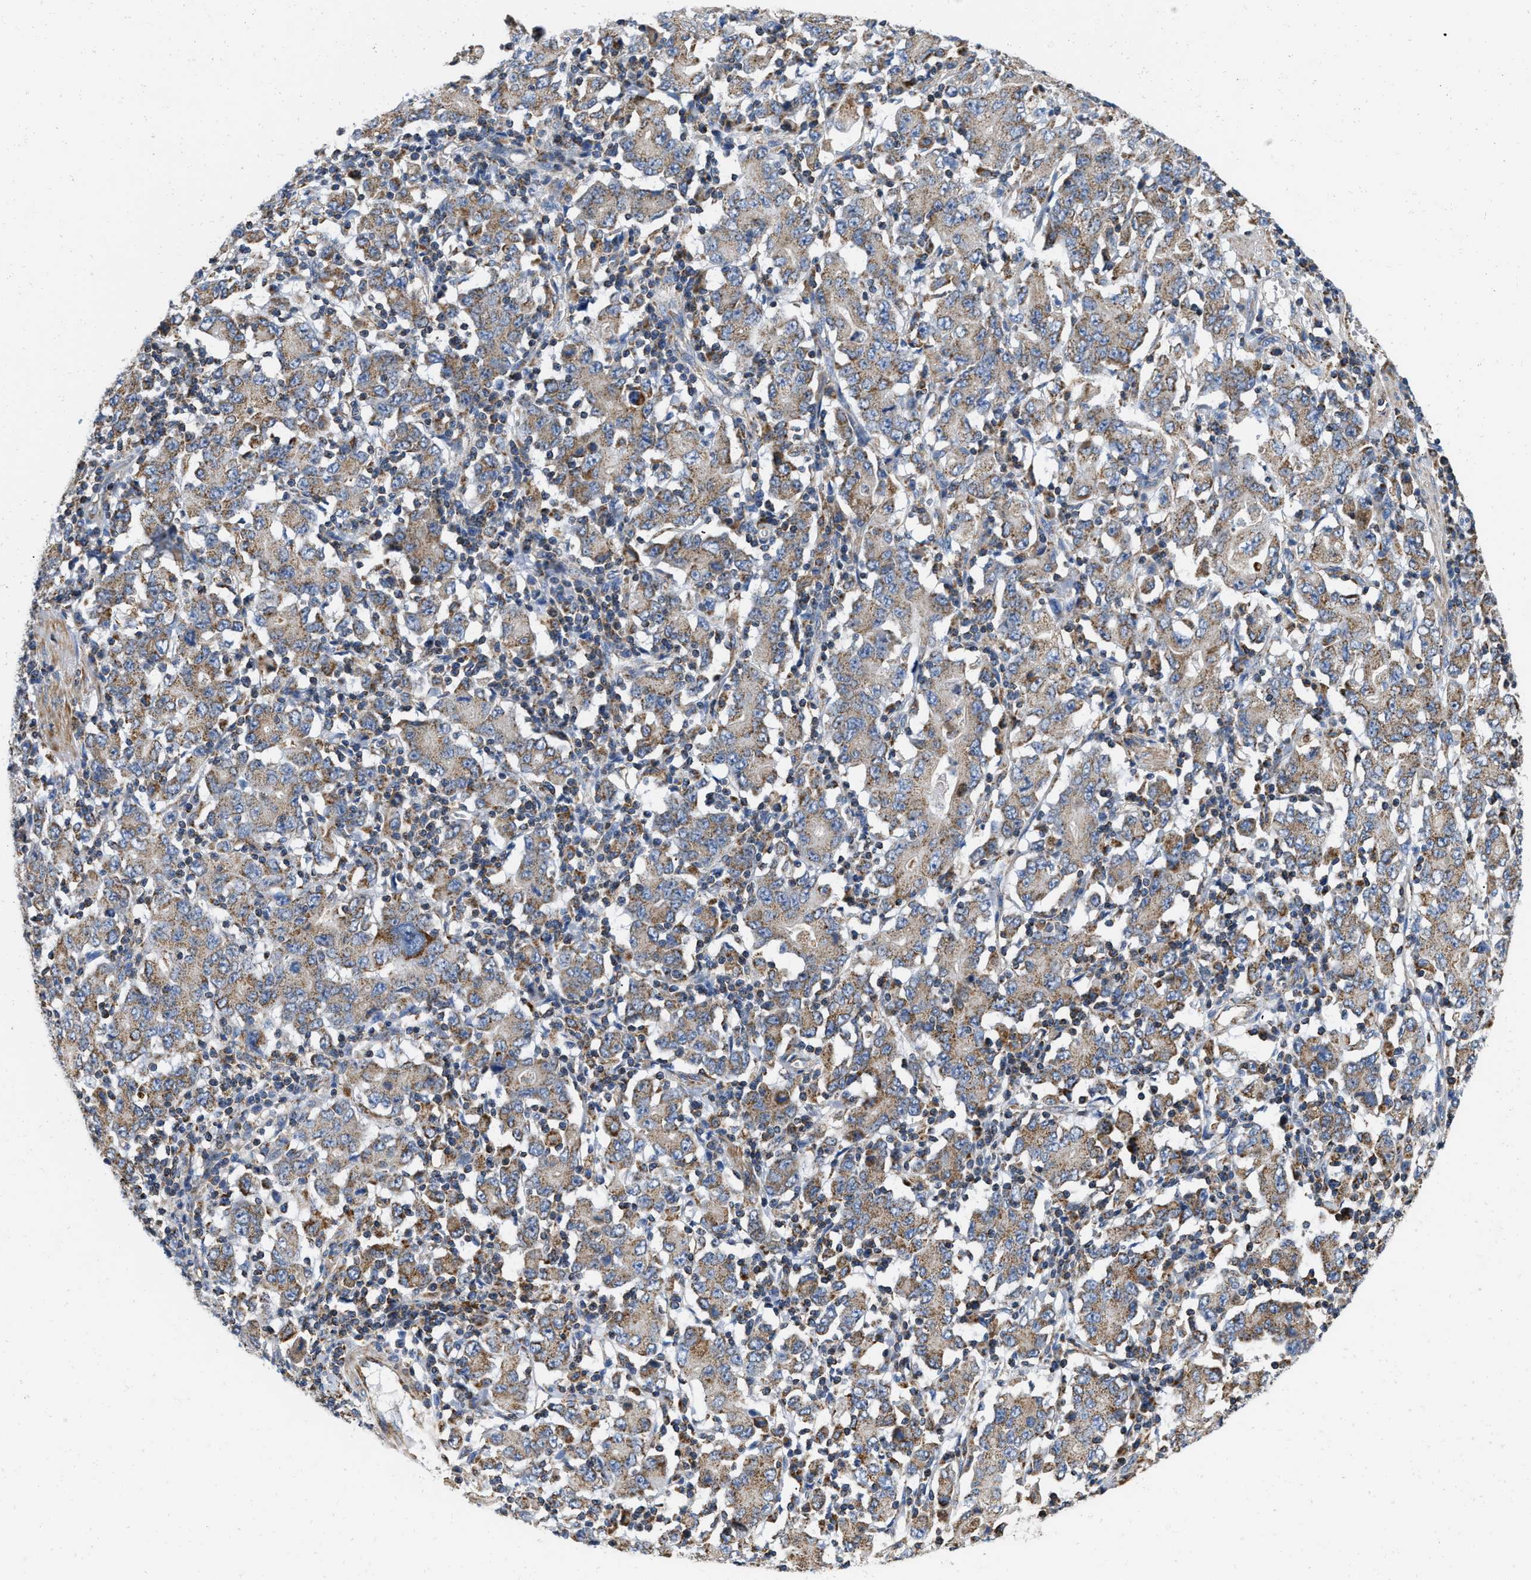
{"staining": {"intensity": "moderate", "quantity": ">75%", "location": "cytoplasmic/membranous"}, "tissue": "stomach cancer", "cell_type": "Tumor cells", "image_type": "cancer", "snomed": [{"axis": "morphology", "description": "Adenocarcinoma, NOS"}, {"axis": "topography", "description": "Stomach, upper"}], "caption": "Immunohistochemistry staining of stomach cancer (adenocarcinoma), which reveals medium levels of moderate cytoplasmic/membranous positivity in approximately >75% of tumor cells indicating moderate cytoplasmic/membranous protein positivity. The staining was performed using DAB (brown) for protein detection and nuclei were counterstained in hematoxylin (blue).", "gene": "GRB10", "patient": {"sex": "male", "age": 69}}